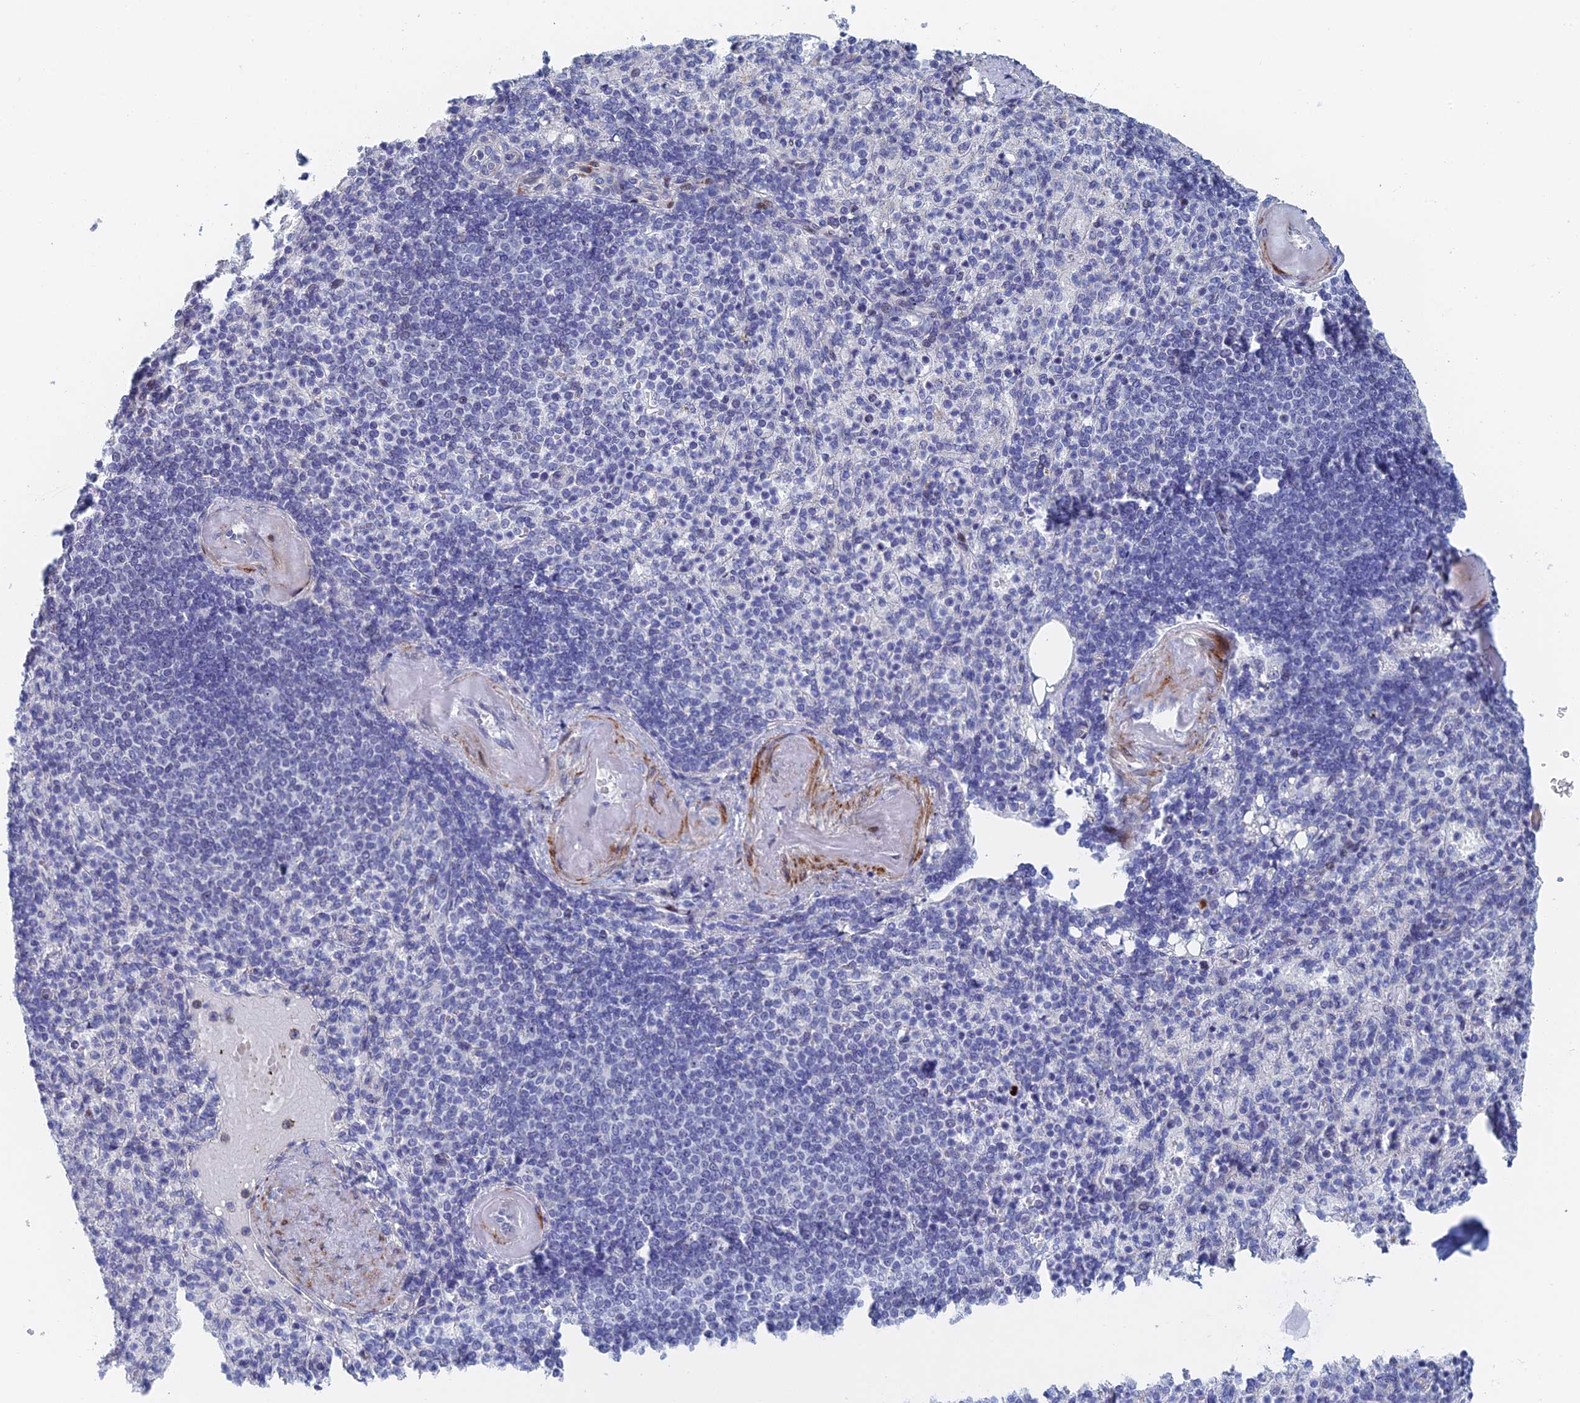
{"staining": {"intensity": "moderate", "quantity": "<25%", "location": "cytoplasmic/membranous,nuclear"}, "tissue": "spleen", "cell_type": "Cells in red pulp", "image_type": "normal", "snomed": [{"axis": "morphology", "description": "Normal tissue, NOS"}, {"axis": "topography", "description": "Spleen"}], "caption": "Immunohistochemical staining of normal human spleen exhibits <25% levels of moderate cytoplasmic/membranous,nuclear protein expression in about <25% of cells in red pulp.", "gene": "DRGX", "patient": {"sex": "female", "age": 74}}